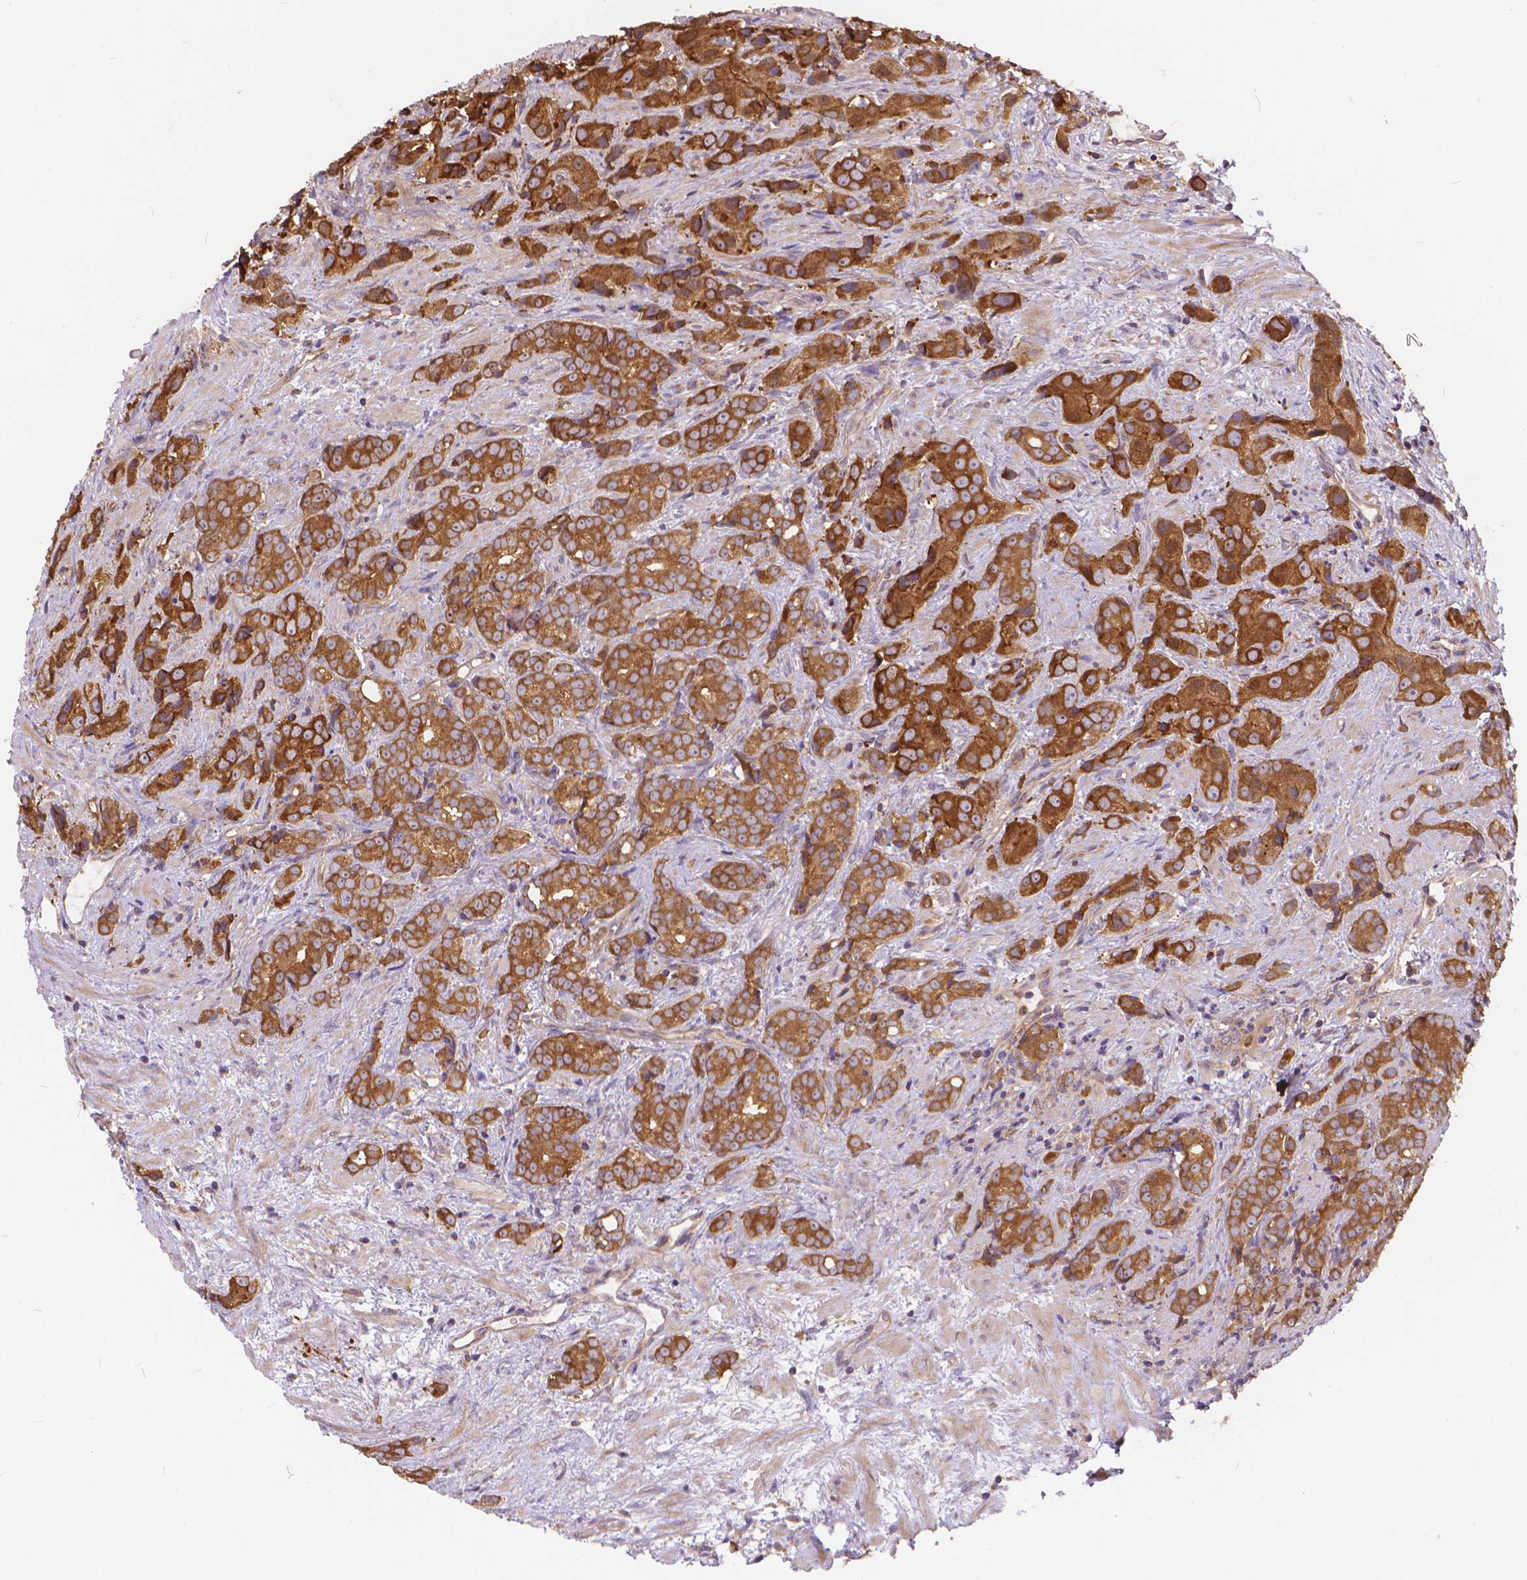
{"staining": {"intensity": "moderate", "quantity": ">75%", "location": "cytoplasmic/membranous"}, "tissue": "prostate cancer", "cell_type": "Tumor cells", "image_type": "cancer", "snomed": [{"axis": "morphology", "description": "Adenocarcinoma, High grade"}, {"axis": "topography", "description": "Prostate"}], "caption": "Prostate high-grade adenocarcinoma was stained to show a protein in brown. There is medium levels of moderate cytoplasmic/membranous staining in about >75% of tumor cells.", "gene": "ARAP1", "patient": {"sex": "male", "age": 90}}